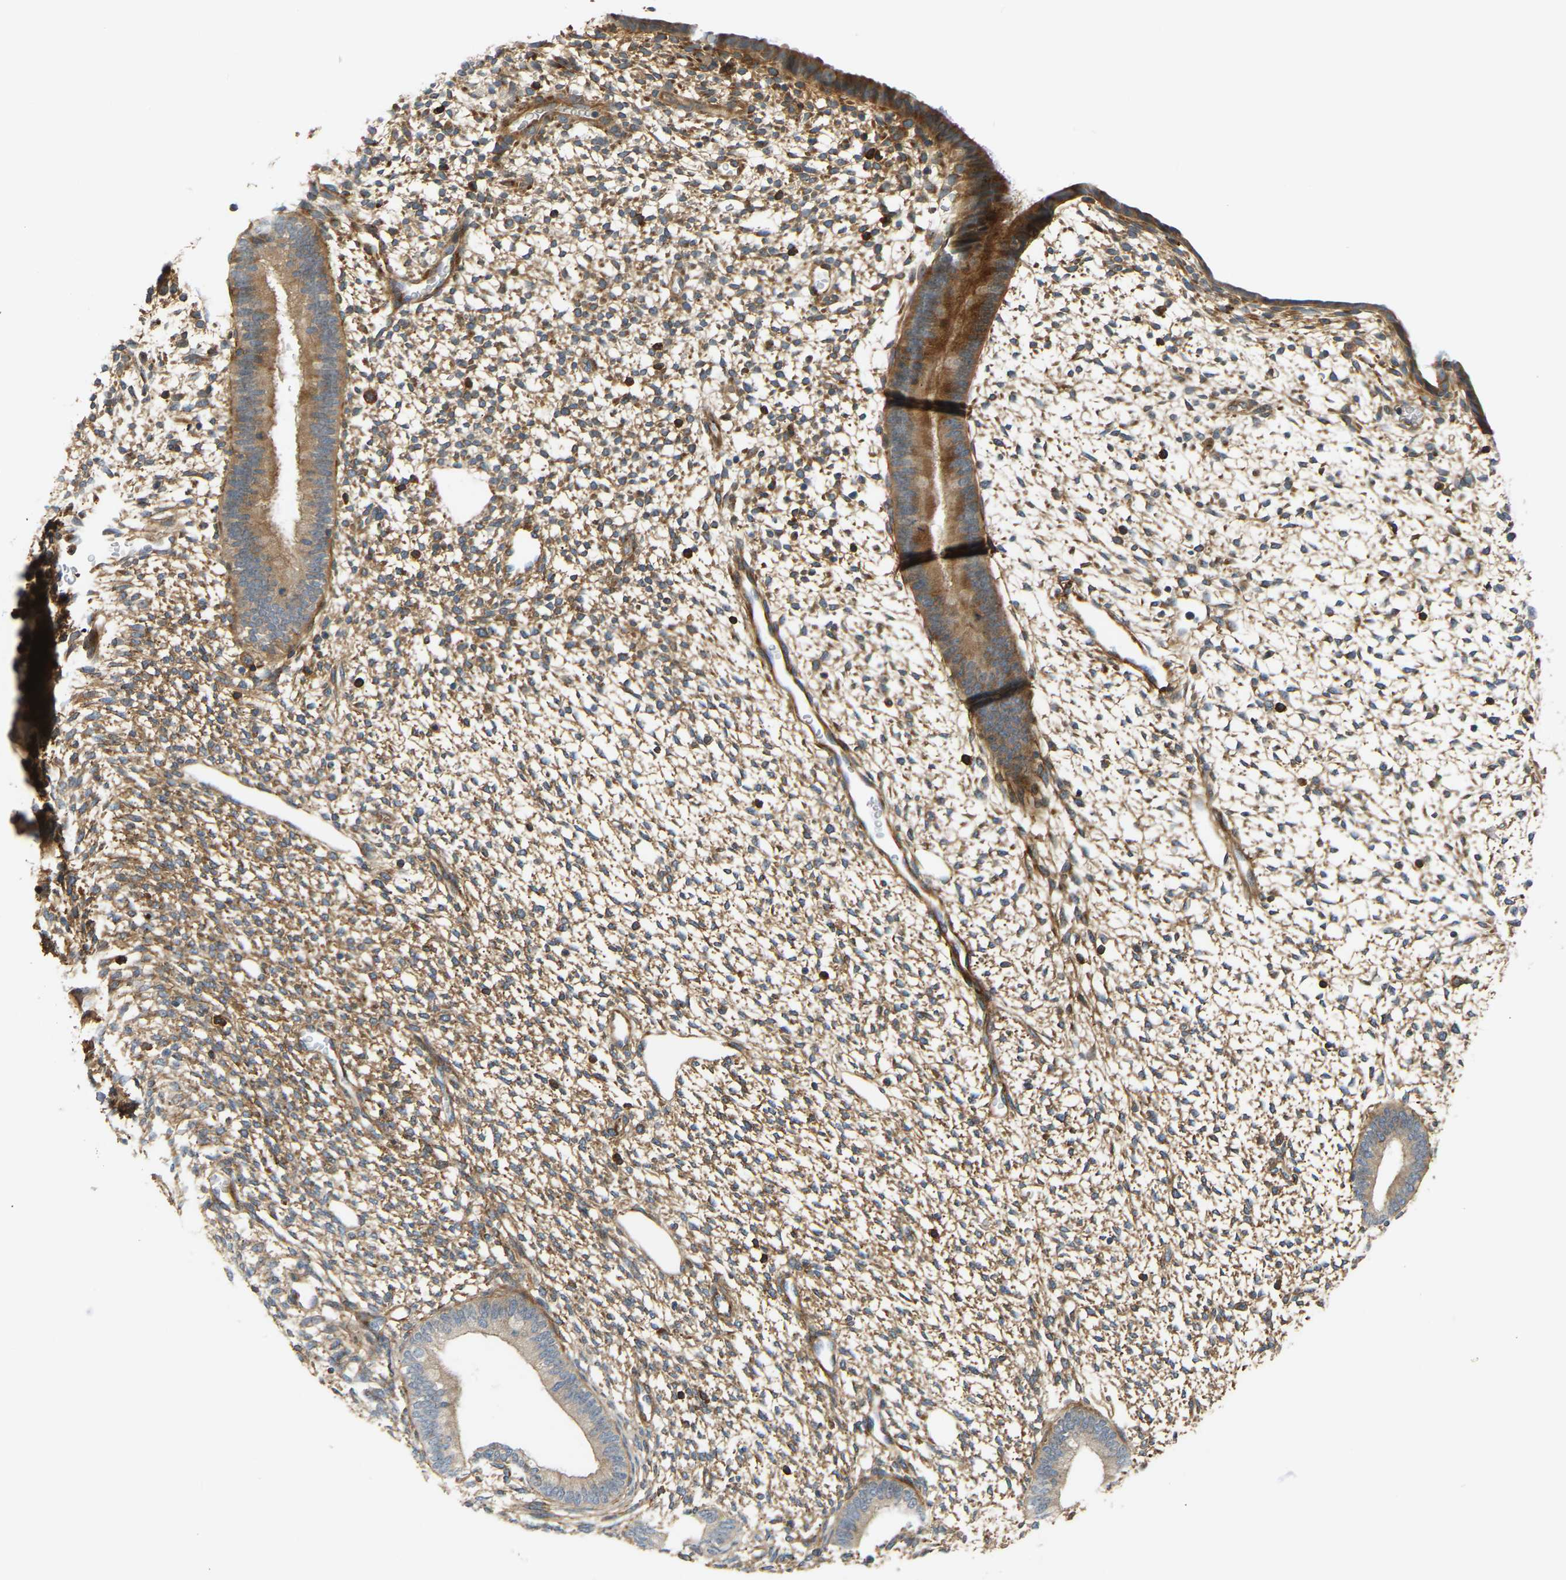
{"staining": {"intensity": "moderate", "quantity": ">75%", "location": "cytoplasmic/membranous"}, "tissue": "endometrium", "cell_type": "Cells in endometrial stroma", "image_type": "normal", "snomed": [{"axis": "morphology", "description": "Normal tissue, NOS"}, {"axis": "topography", "description": "Endometrium"}], "caption": "Protein staining of normal endometrium exhibits moderate cytoplasmic/membranous staining in approximately >75% of cells in endometrial stroma. (DAB IHC, brown staining for protein, blue staining for nuclei).", "gene": "PLCG2", "patient": {"sex": "female", "age": 46}}